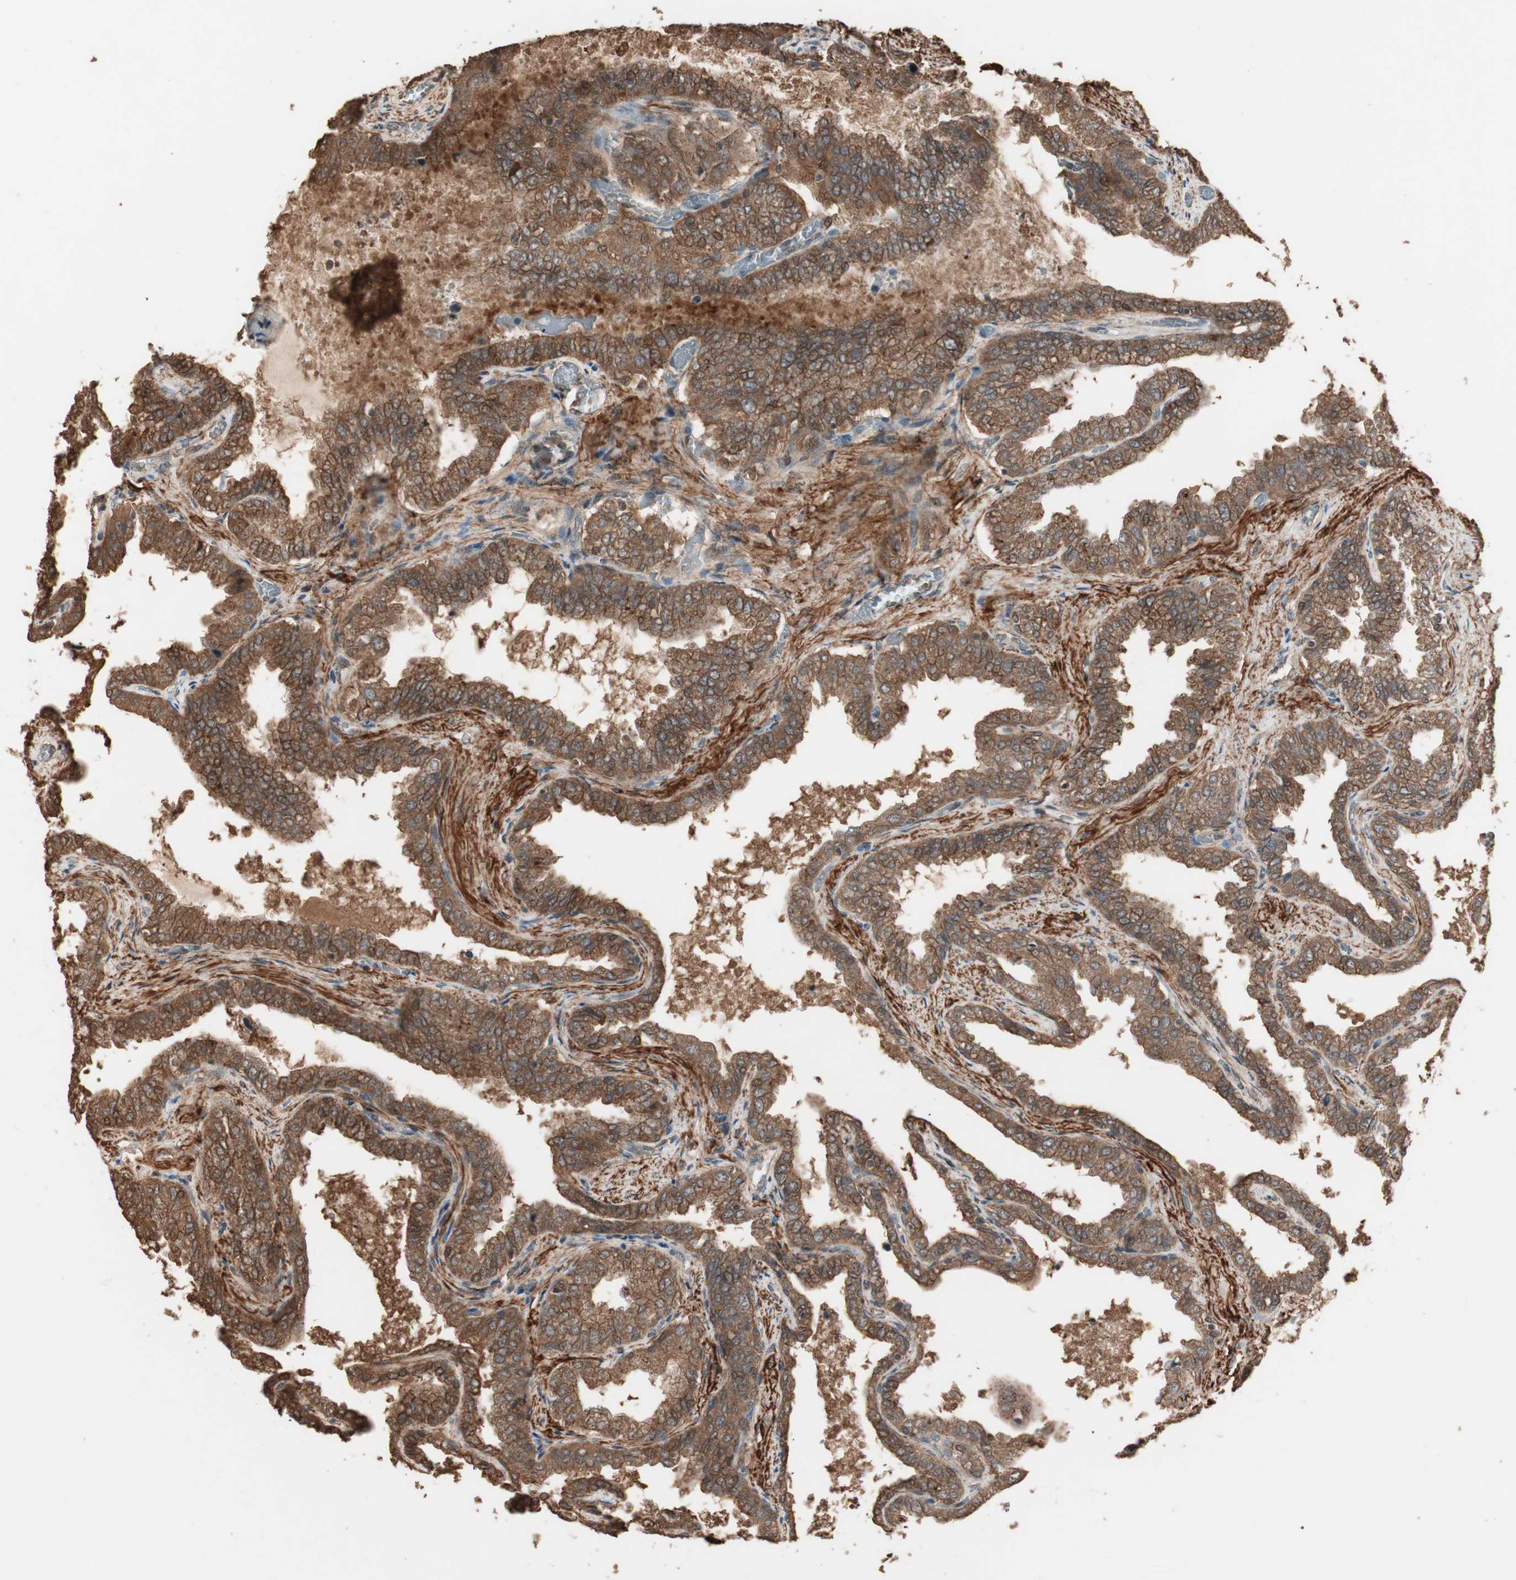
{"staining": {"intensity": "strong", "quantity": ">75%", "location": "cytoplasmic/membranous"}, "tissue": "seminal vesicle", "cell_type": "Glandular cells", "image_type": "normal", "snomed": [{"axis": "morphology", "description": "Normal tissue, NOS"}, {"axis": "topography", "description": "Seminal veicle"}], "caption": "Brown immunohistochemical staining in normal human seminal vesicle displays strong cytoplasmic/membranous staining in approximately >75% of glandular cells.", "gene": "USP20", "patient": {"sex": "male", "age": 46}}